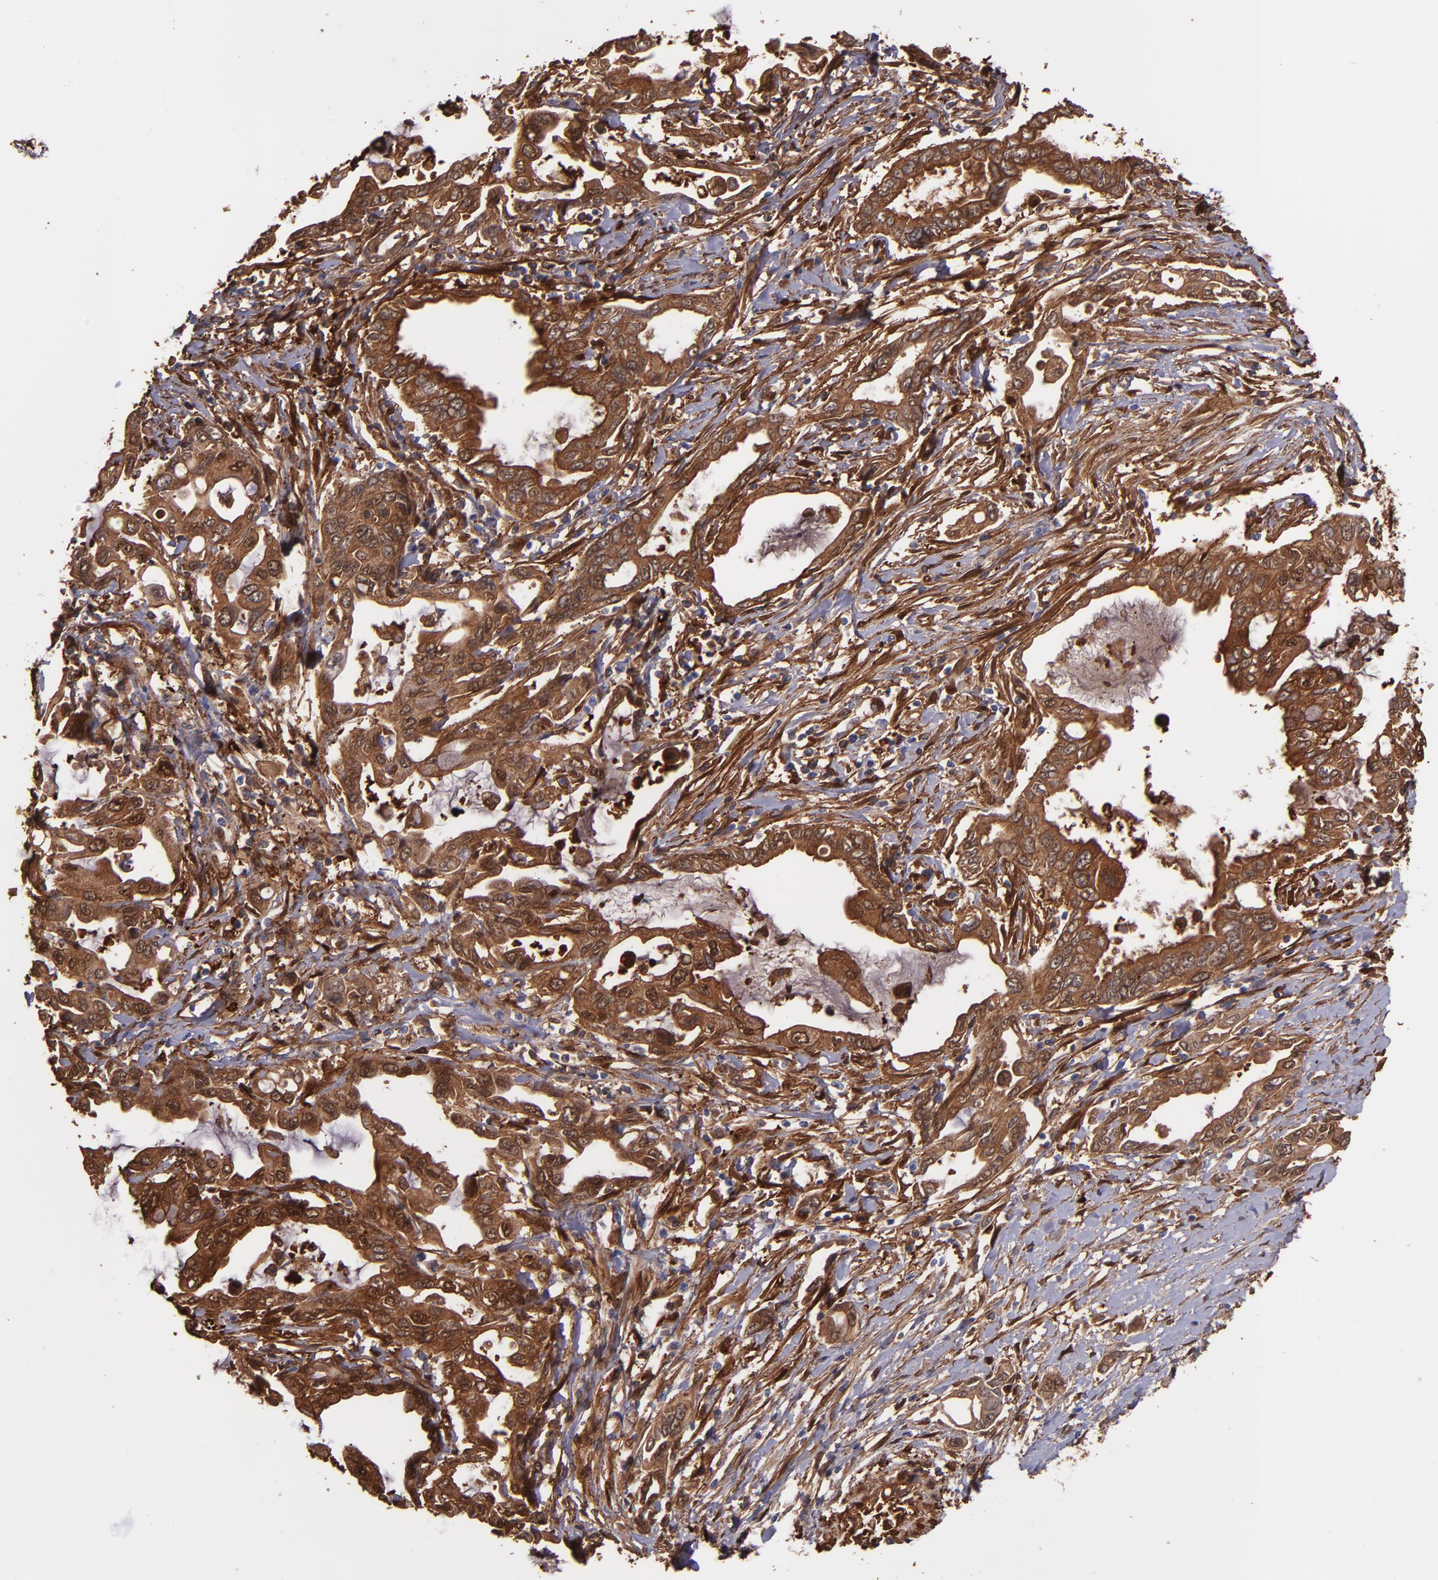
{"staining": {"intensity": "moderate", "quantity": ">75%", "location": "cytoplasmic/membranous"}, "tissue": "pancreatic cancer", "cell_type": "Tumor cells", "image_type": "cancer", "snomed": [{"axis": "morphology", "description": "Adenocarcinoma, NOS"}, {"axis": "topography", "description": "Pancreas"}], "caption": "Pancreatic cancer (adenocarcinoma) was stained to show a protein in brown. There is medium levels of moderate cytoplasmic/membranous staining in about >75% of tumor cells.", "gene": "VCL", "patient": {"sex": "female", "age": 57}}